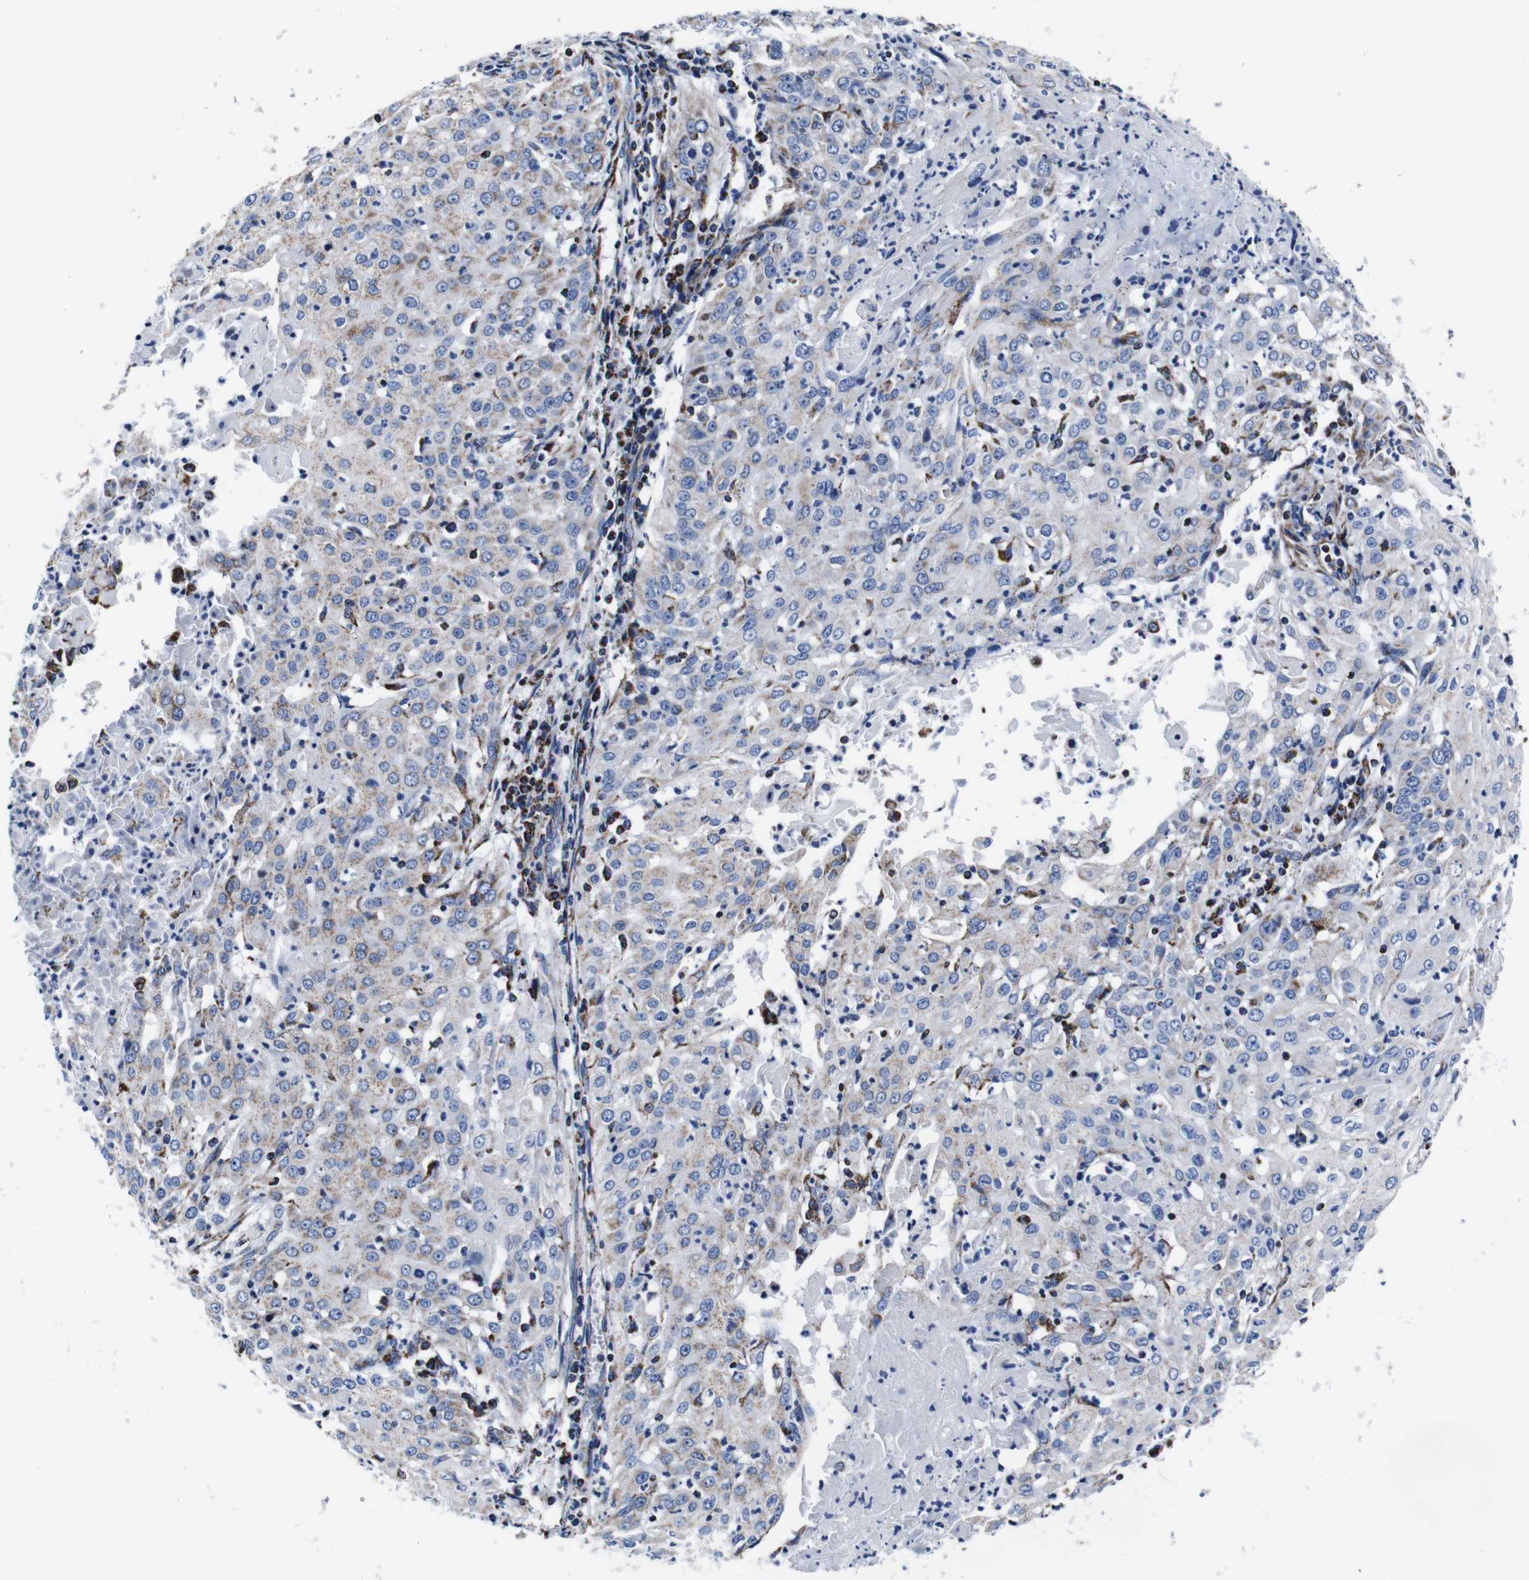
{"staining": {"intensity": "weak", "quantity": "<25%", "location": "cytoplasmic/membranous"}, "tissue": "cervical cancer", "cell_type": "Tumor cells", "image_type": "cancer", "snomed": [{"axis": "morphology", "description": "Squamous cell carcinoma, NOS"}, {"axis": "topography", "description": "Cervix"}], "caption": "DAB immunohistochemical staining of human cervical cancer (squamous cell carcinoma) reveals no significant staining in tumor cells.", "gene": "FKBP9", "patient": {"sex": "female", "age": 39}}